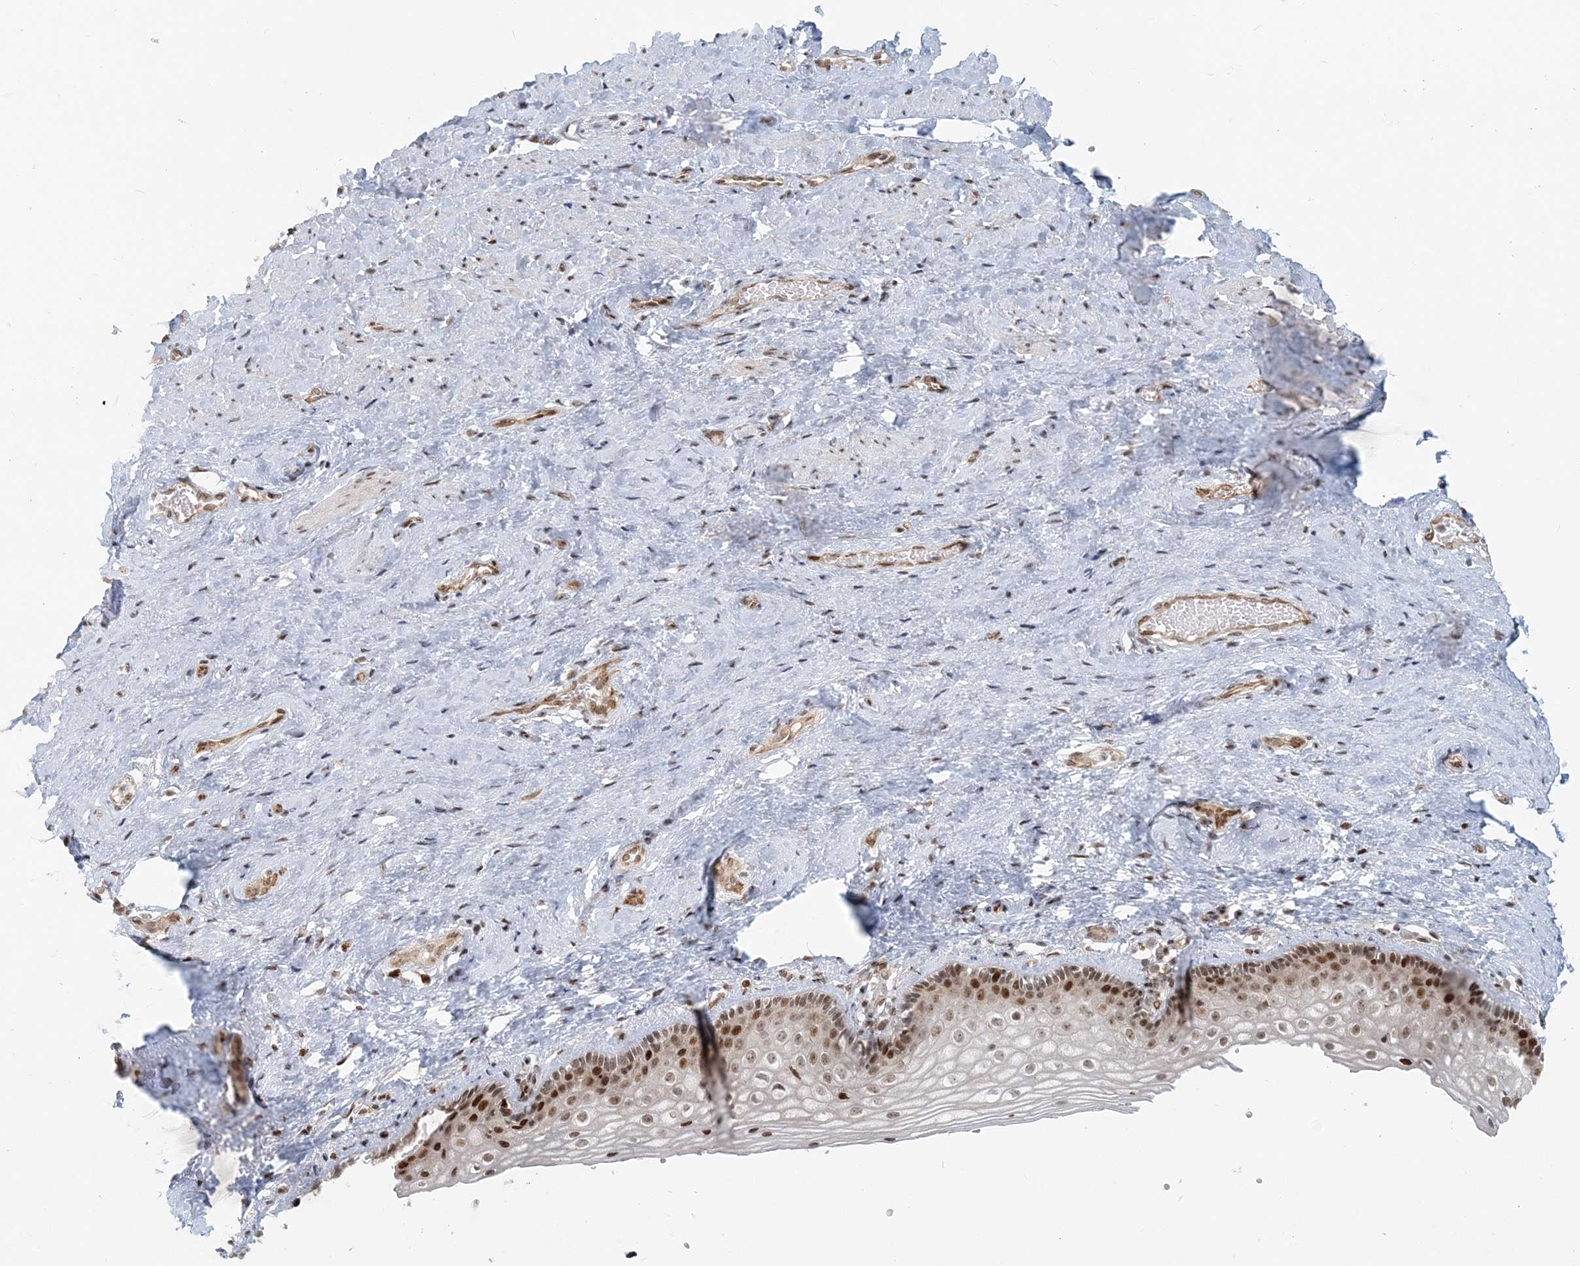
{"staining": {"intensity": "moderate", "quantity": "25%-75%", "location": "nuclear"}, "tissue": "vagina", "cell_type": "Squamous epithelial cells", "image_type": "normal", "snomed": [{"axis": "morphology", "description": "Normal tissue, NOS"}, {"axis": "topography", "description": "Vagina"}], "caption": "An IHC histopathology image of normal tissue is shown. Protein staining in brown labels moderate nuclear positivity in vagina within squamous epithelial cells.", "gene": "BAZ1B", "patient": {"sex": "female", "age": 46}}